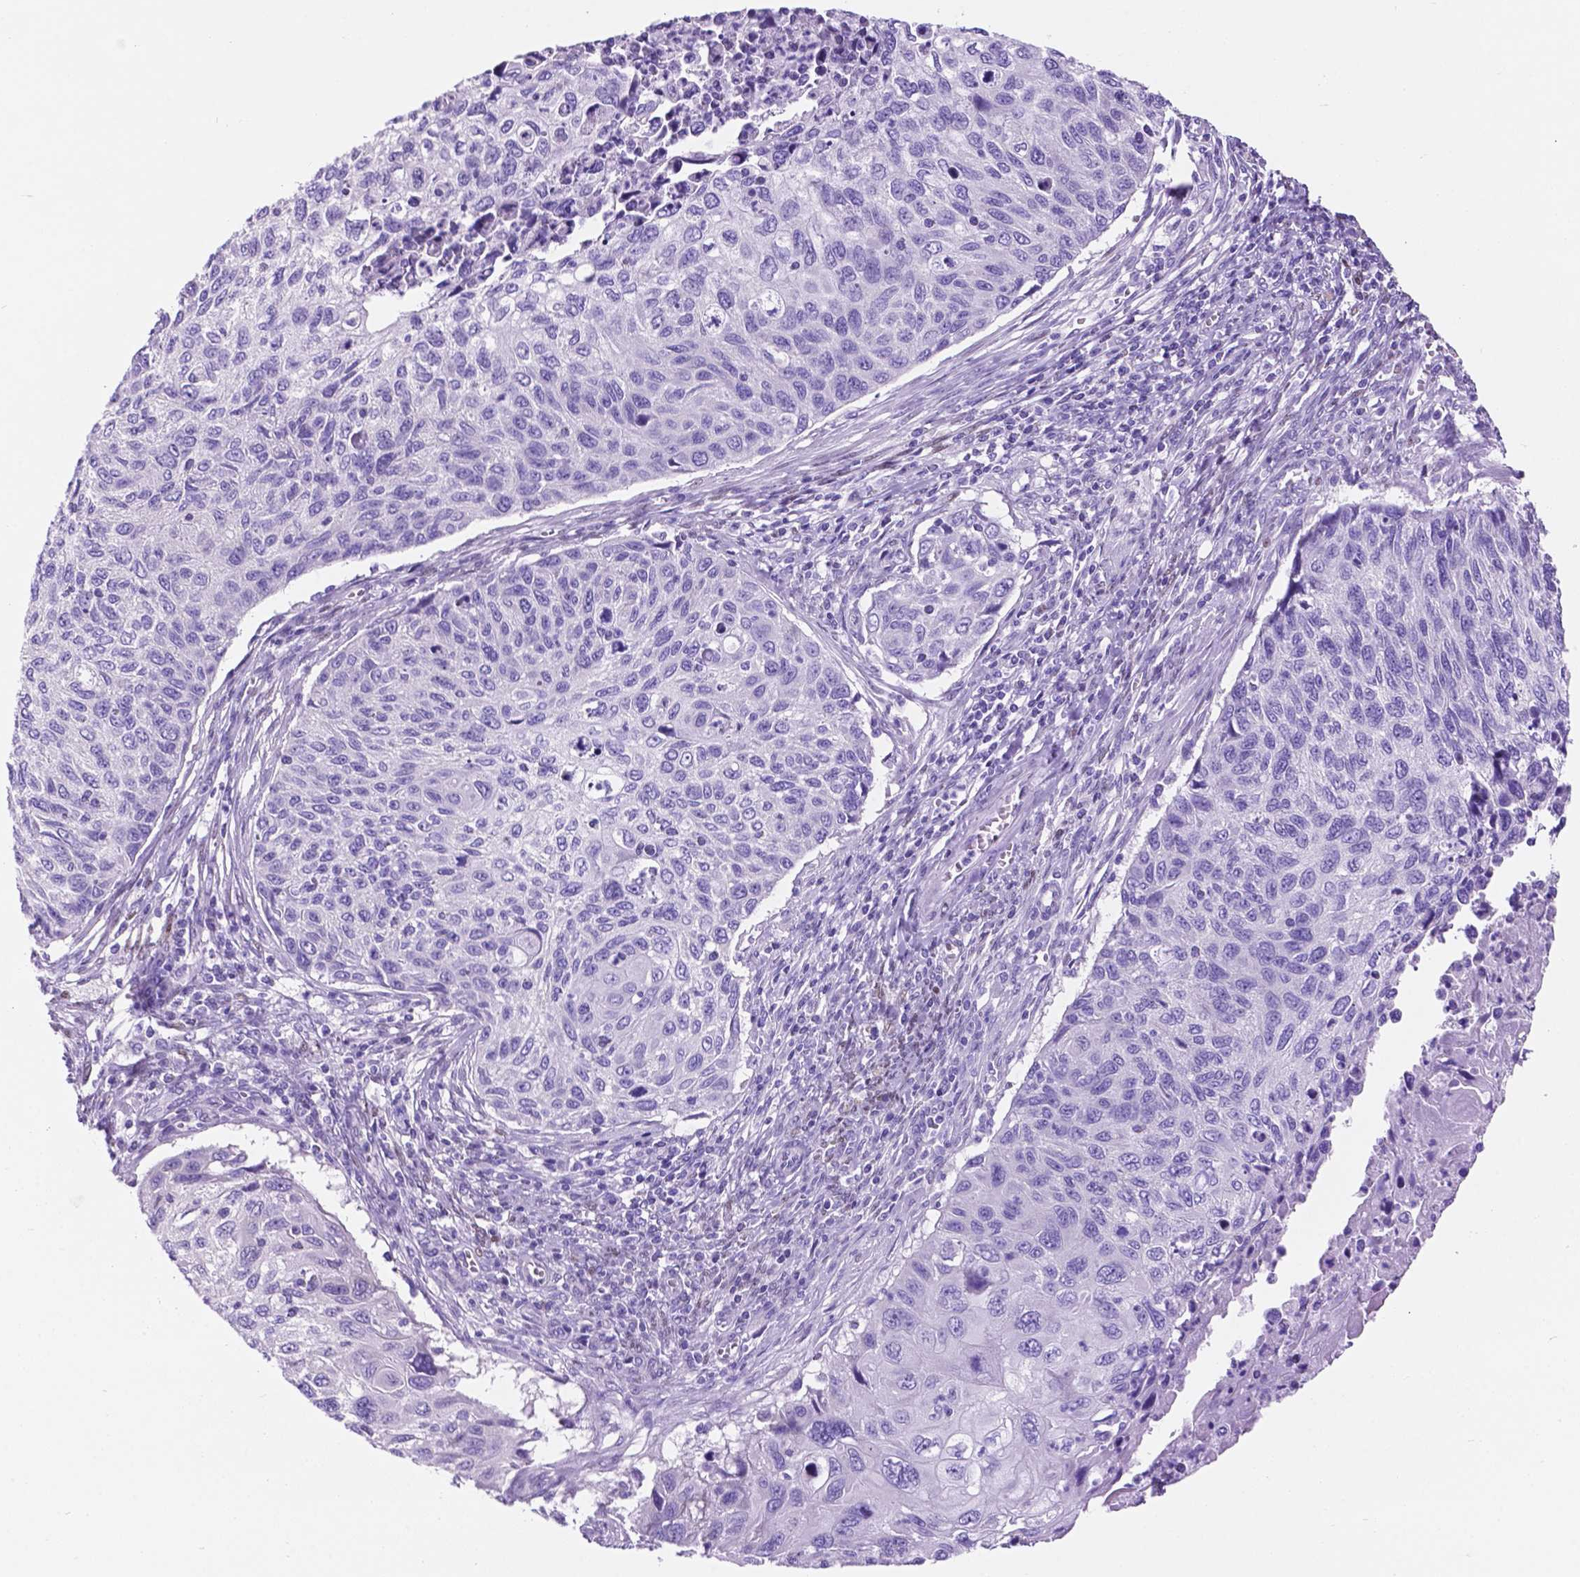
{"staining": {"intensity": "negative", "quantity": "none", "location": "none"}, "tissue": "cervical cancer", "cell_type": "Tumor cells", "image_type": "cancer", "snomed": [{"axis": "morphology", "description": "Squamous cell carcinoma, NOS"}, {"axis": "topography", "description": "Cervix"}], "caption": "This is a micrograph of immunohistochemistry (IHC) staining of cervical squamous cell carcinoma, which shows no staining in tumor cells.", "gene": "TMEM210", "patient": {"sex": "female", "age": 70}}